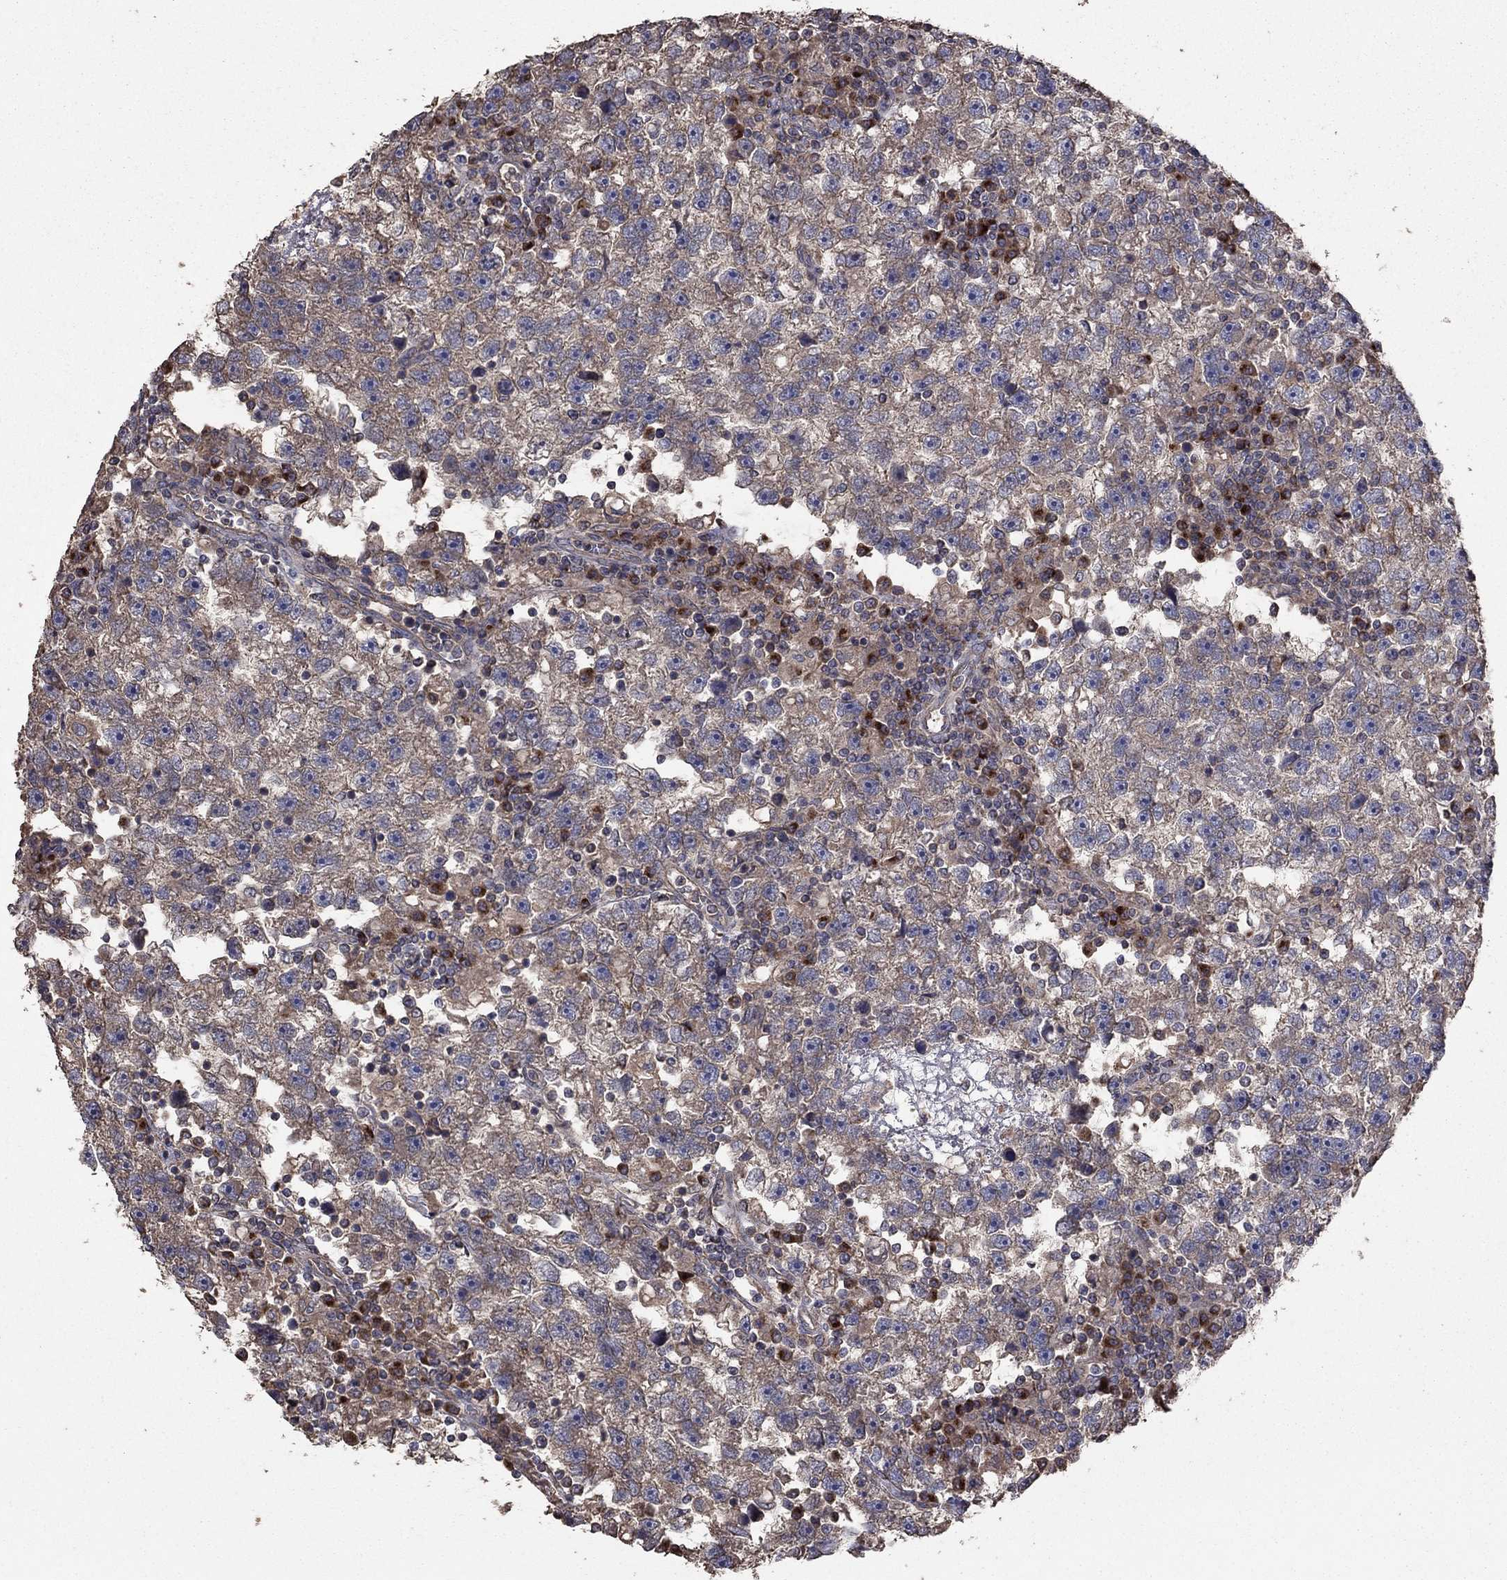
{"staining": {"intensity": "weak", "quantity": ">75%", "location": "cytoplasmic/membranous"}, "tissue": "testis cancer", "cell_type": "Tumor cells", "image_type": "cancer", "snomed": [{"axis": "morphology", "description": "Seminoma, NOS"}, {"axis": "topography", "description": "Testis"}], "caption": "Protein expression analysis of seminoma (testis) demonstrates weak cytoplasmic/membranous positivity in approximately >75% of tumor cells. The staining was performed using DAB (3,3'-diaminobenzidine), with brown indicating positive protein expression. Nuclei are stained blue with hematoxylin.", "gene": "FLT4", "patient": {"sex": "male", "age": 47}}